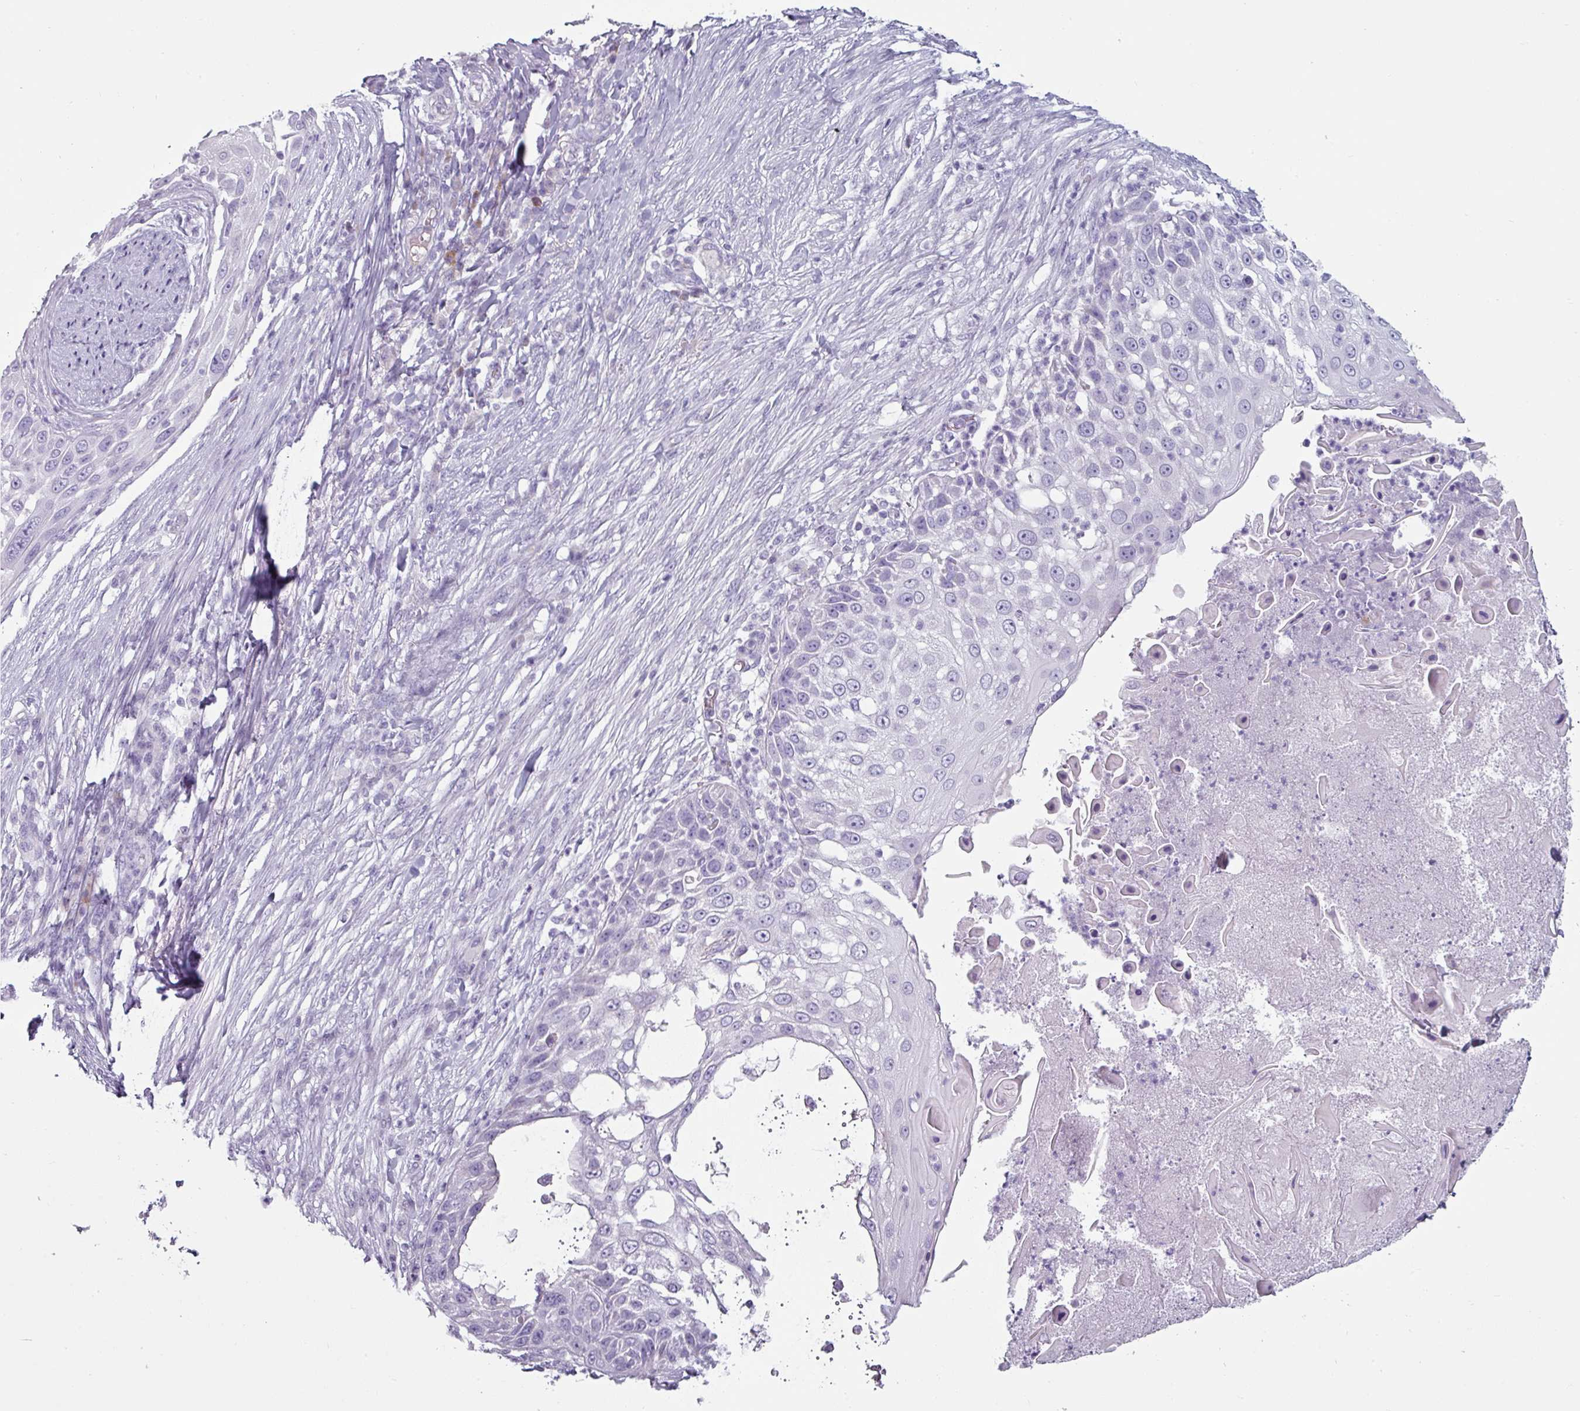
{"staining": {"intensity": "negative", "quantity": "none", "location": "none"}, "tissue": "skin cancer", "cell_type": "Tumor cells", "image_type": "cancer", "snomed": [{"axis": "morphology", "description": "Squamous cell carcinoma, NOS"}, {"axis": "topography", "description": "Skin"}], "caption": "Immunohistochemistry (IHC) micrograph of neoplastic tissue: human skin squamous cell carcinoma stained with DAB reveals no significant protein expression in tumor cells.", "gene": "CLCA1", "patient": {"sex": "female", "age": 44}}